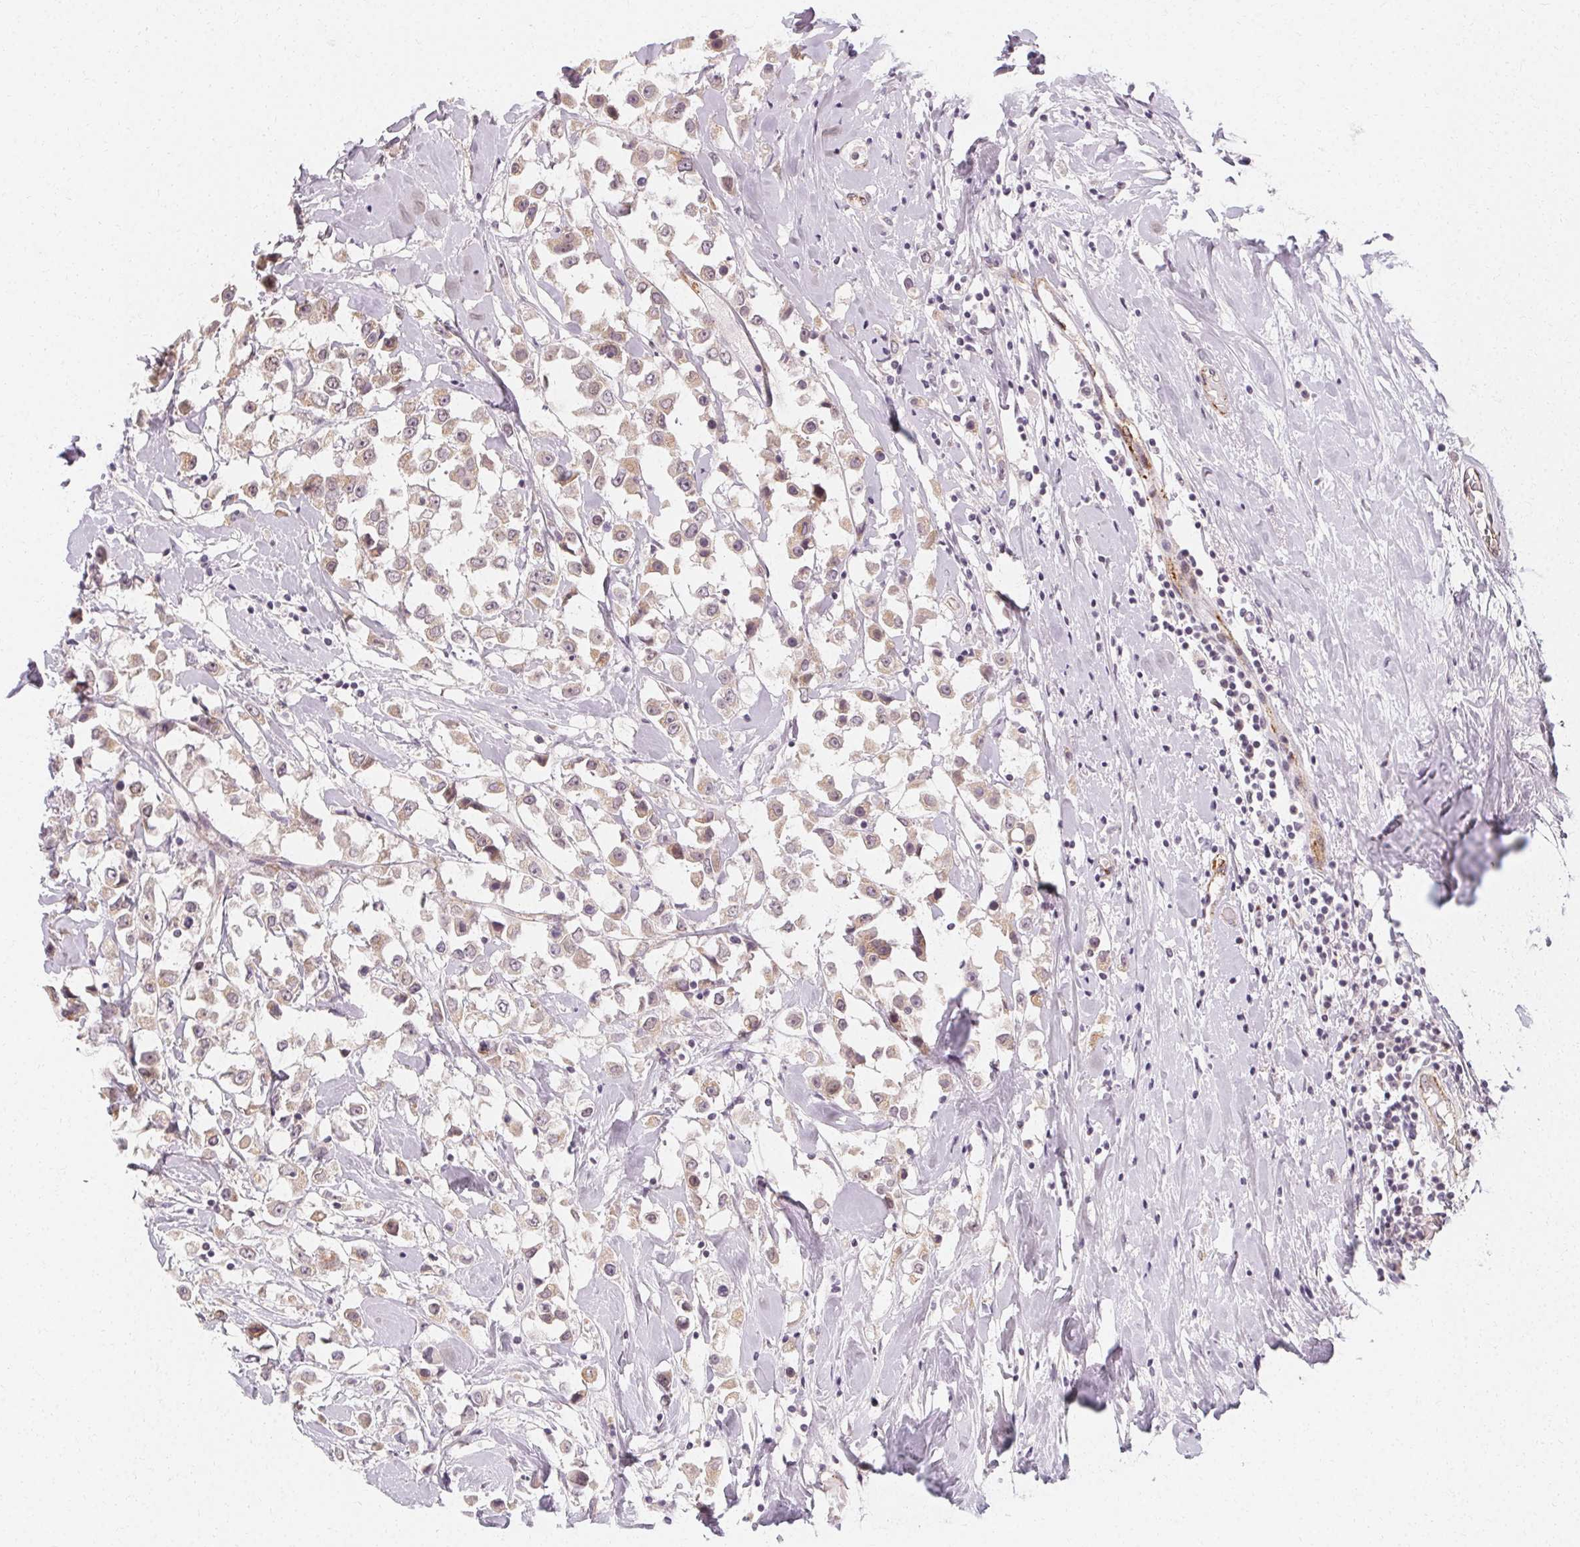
{"staining": {"intensity": "weak", "quantity": "25%-75%", "location": "cytoplasmic/membranous"}, "tissue": "breast cancer", "cell_type": "Tumor cells", "image_type": "cancer", "snomed": [{"axis": "morphology", "description": "Duct carcinoma"}, {"axis": "topography", "description": "Breast"}], "caption": "Weak cytoplasmic/membranous expression is identified in about 25%-75% of tumor cells in breast cancer (intraductal carcinoma).", "gene": "CLCNKB", "patient": {"sex": "female", "age": 61}}